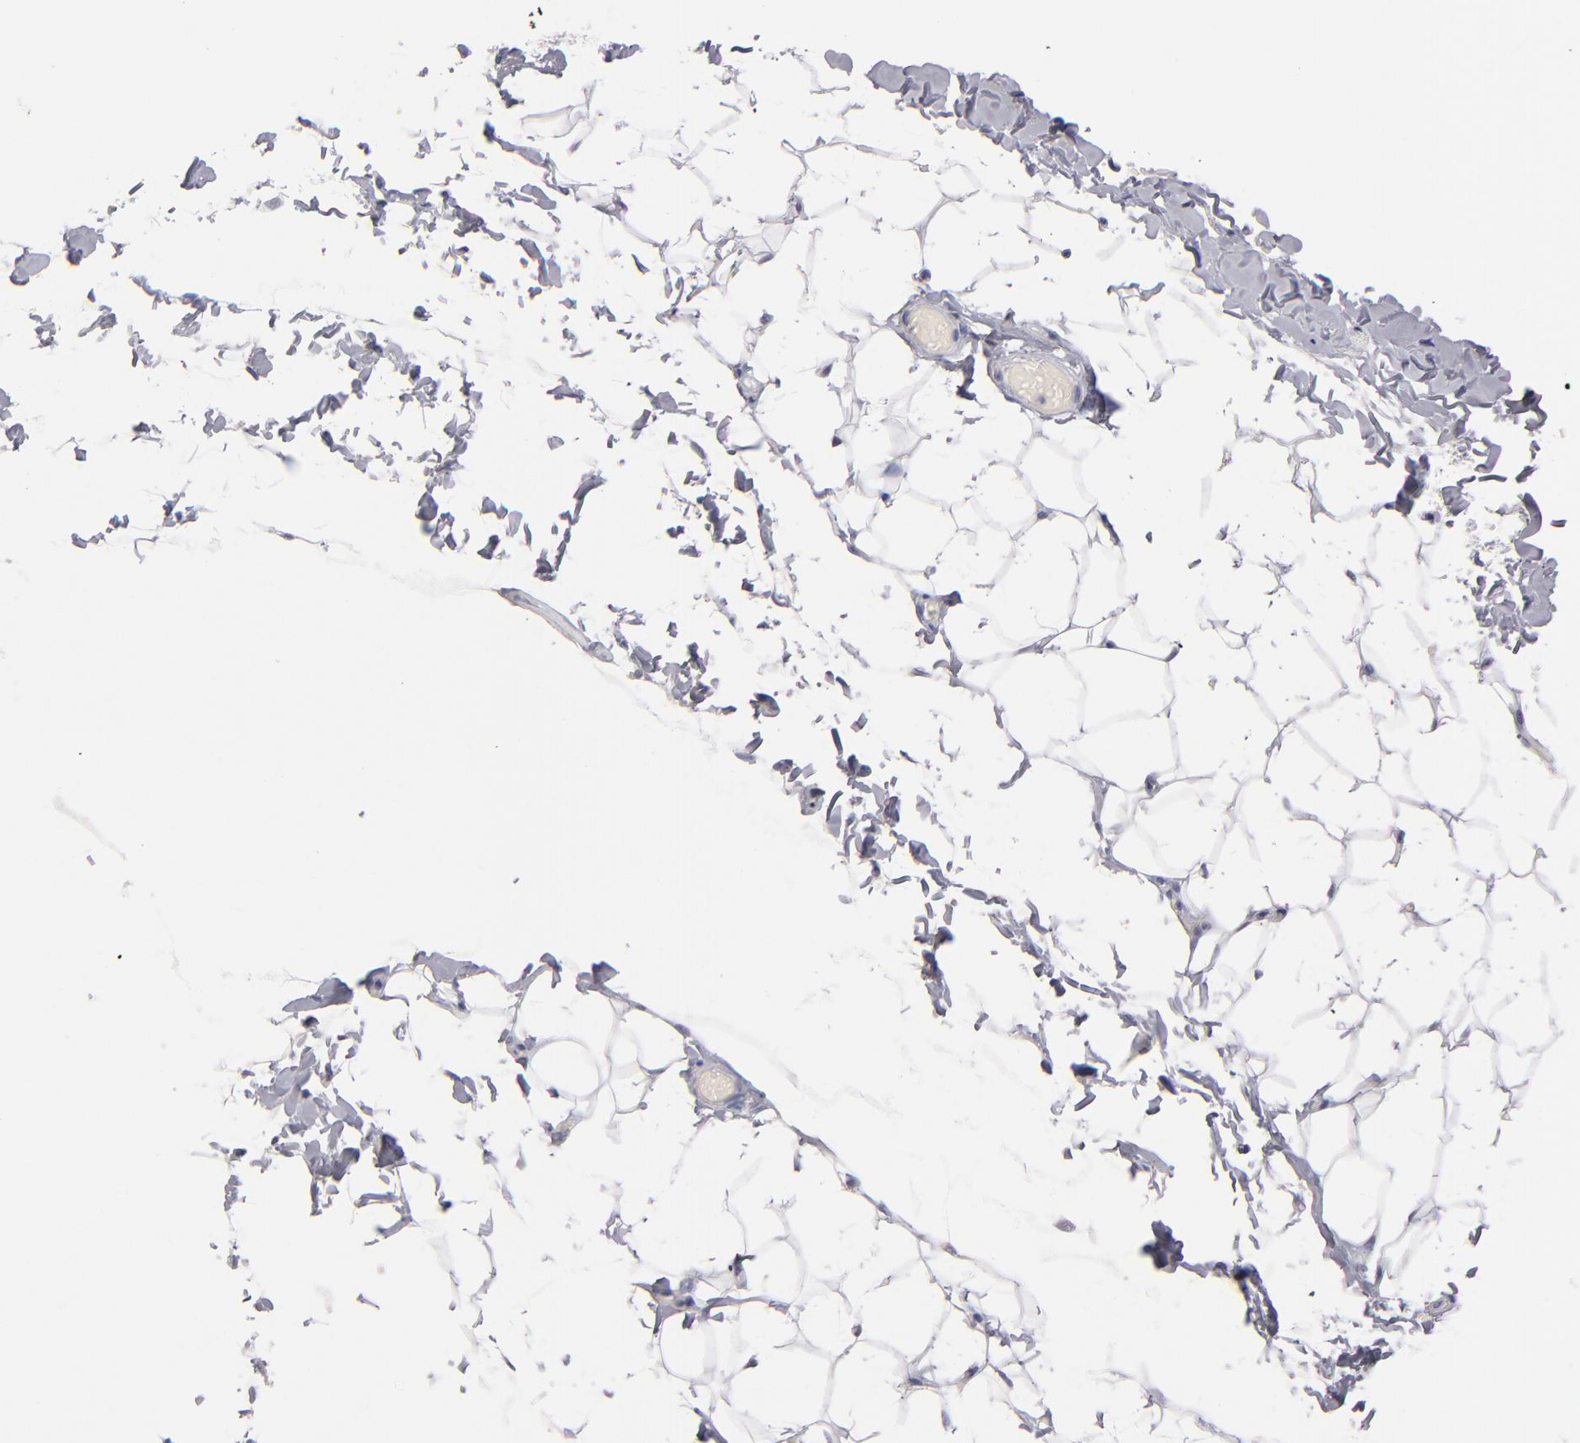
{"staining": {"intensity": "negative", "quantity": "none", "location": "none"}, "tissue": "adipose tissue", "cell_type": "Adipocytes", "image_type": "normal", "snomed": [{"axis": "morphology", "description": "Normal tissue, NOS"}, {"axis": "topography", "description": "Soft tissue"}], "caption": "A high-resolution image shows immunohistochemistry (IHC) staining of normal adipose tissue, which reveals no significant expression in adipocytes. (Stains: DAB (3,3'-diaminobenzidine) immunohistochemistry with hematoxylin counter stain, Microscopy: brightfield microscopy at high magnification).", "gene": "TEX11", "patient": {"sex": "male", "age": 26}}